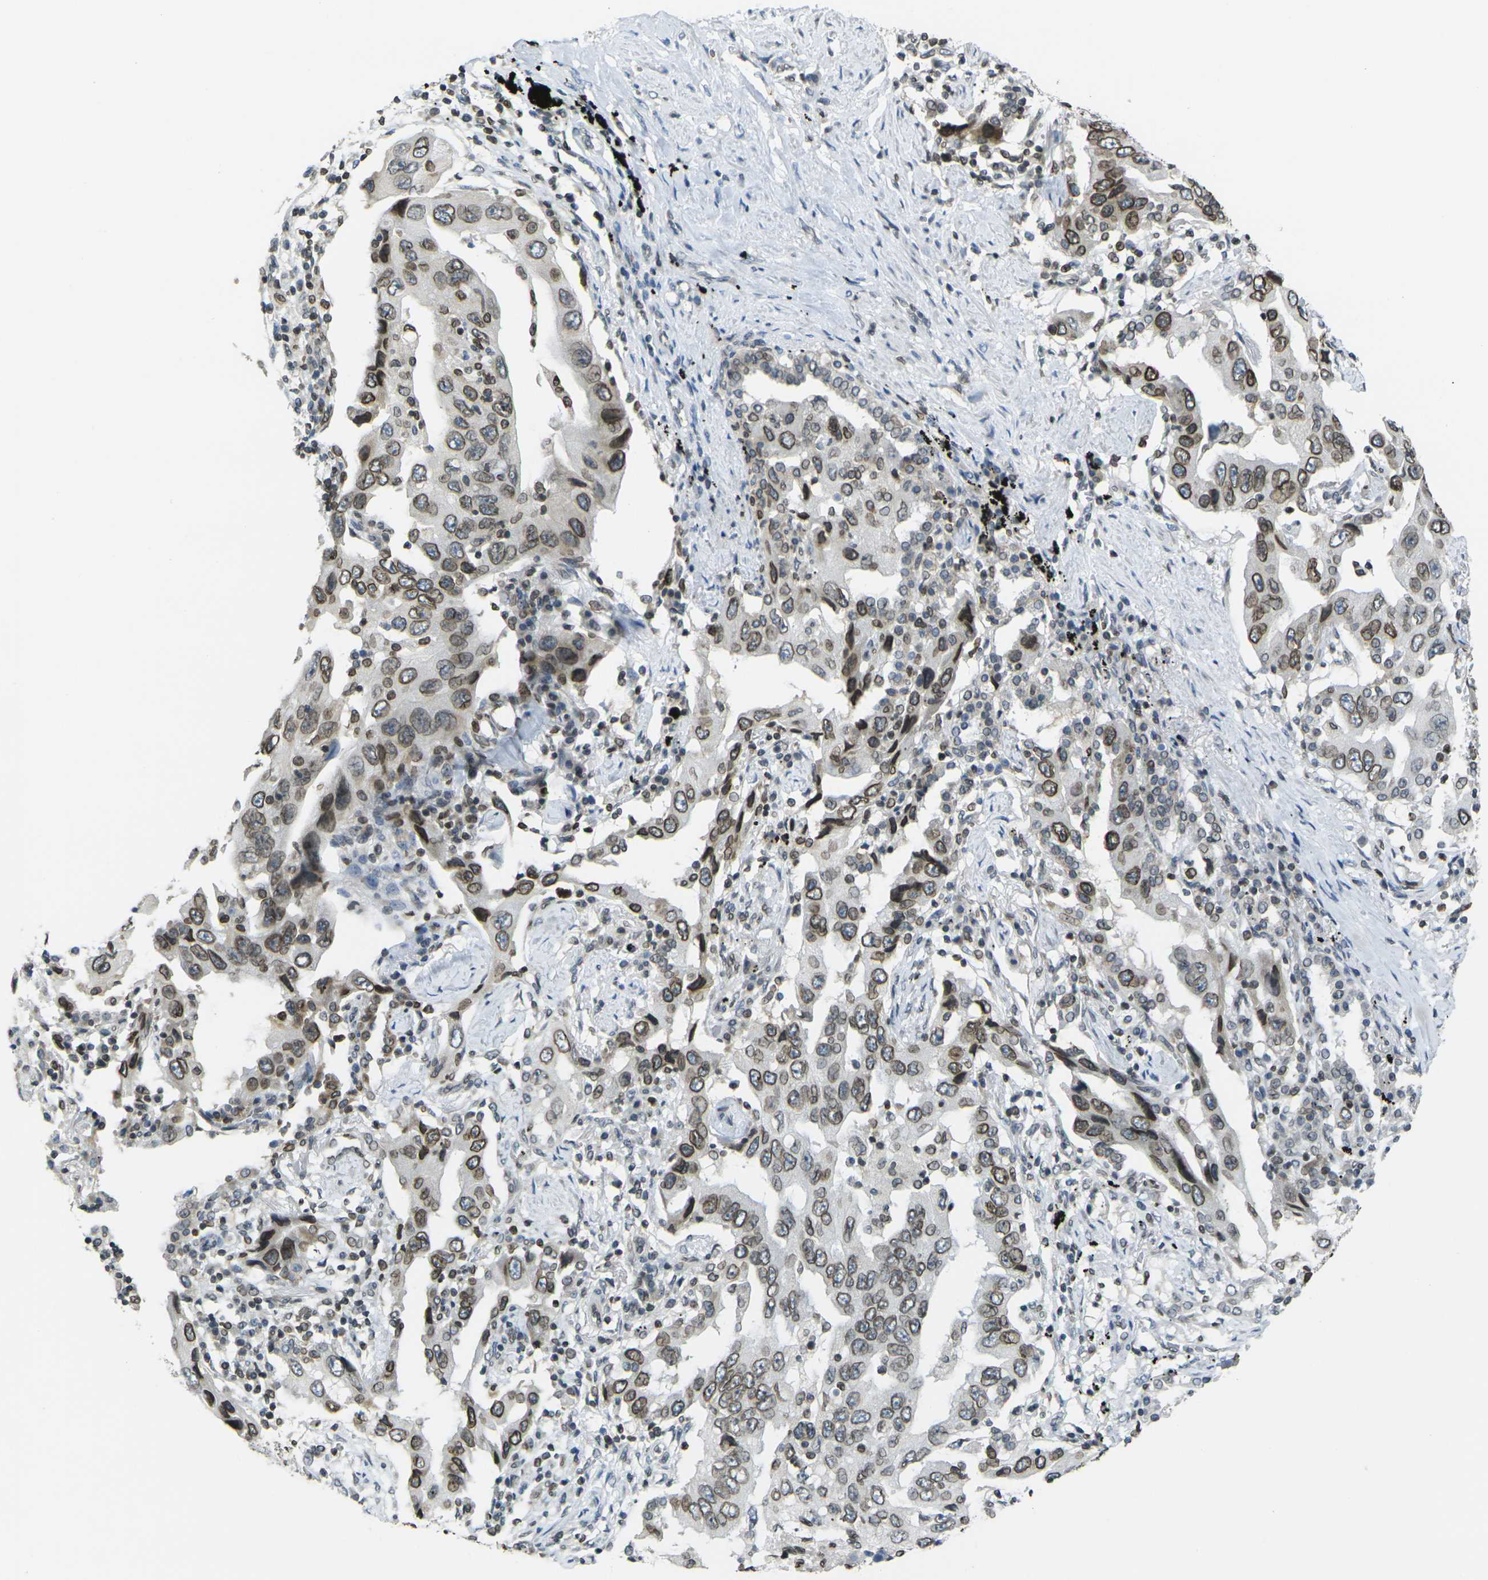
{"staining": {"intensity": "moderate", "quantity": ">75%", "location": "cytoplasmic/membranous,nuclear"}, "tissue": "lung cancer", "cell_type": "Tumor cells", "image_type": "cancer", "snomed": [{"axis": "morphology", "description": "Adenocarcinoma, NOS"}, {"axis": "topography", "description": "Lung"}], "caption": "Immunohistochemistry photomicrograph of lung cancer stained for a protein (brown), which reveals medium levels of moderate cytoplasmic/membranous and nuclear expression in about >75% of tumor cells.", "gene": "BRDT", "patient": {"sex": "female", "age": 65}}